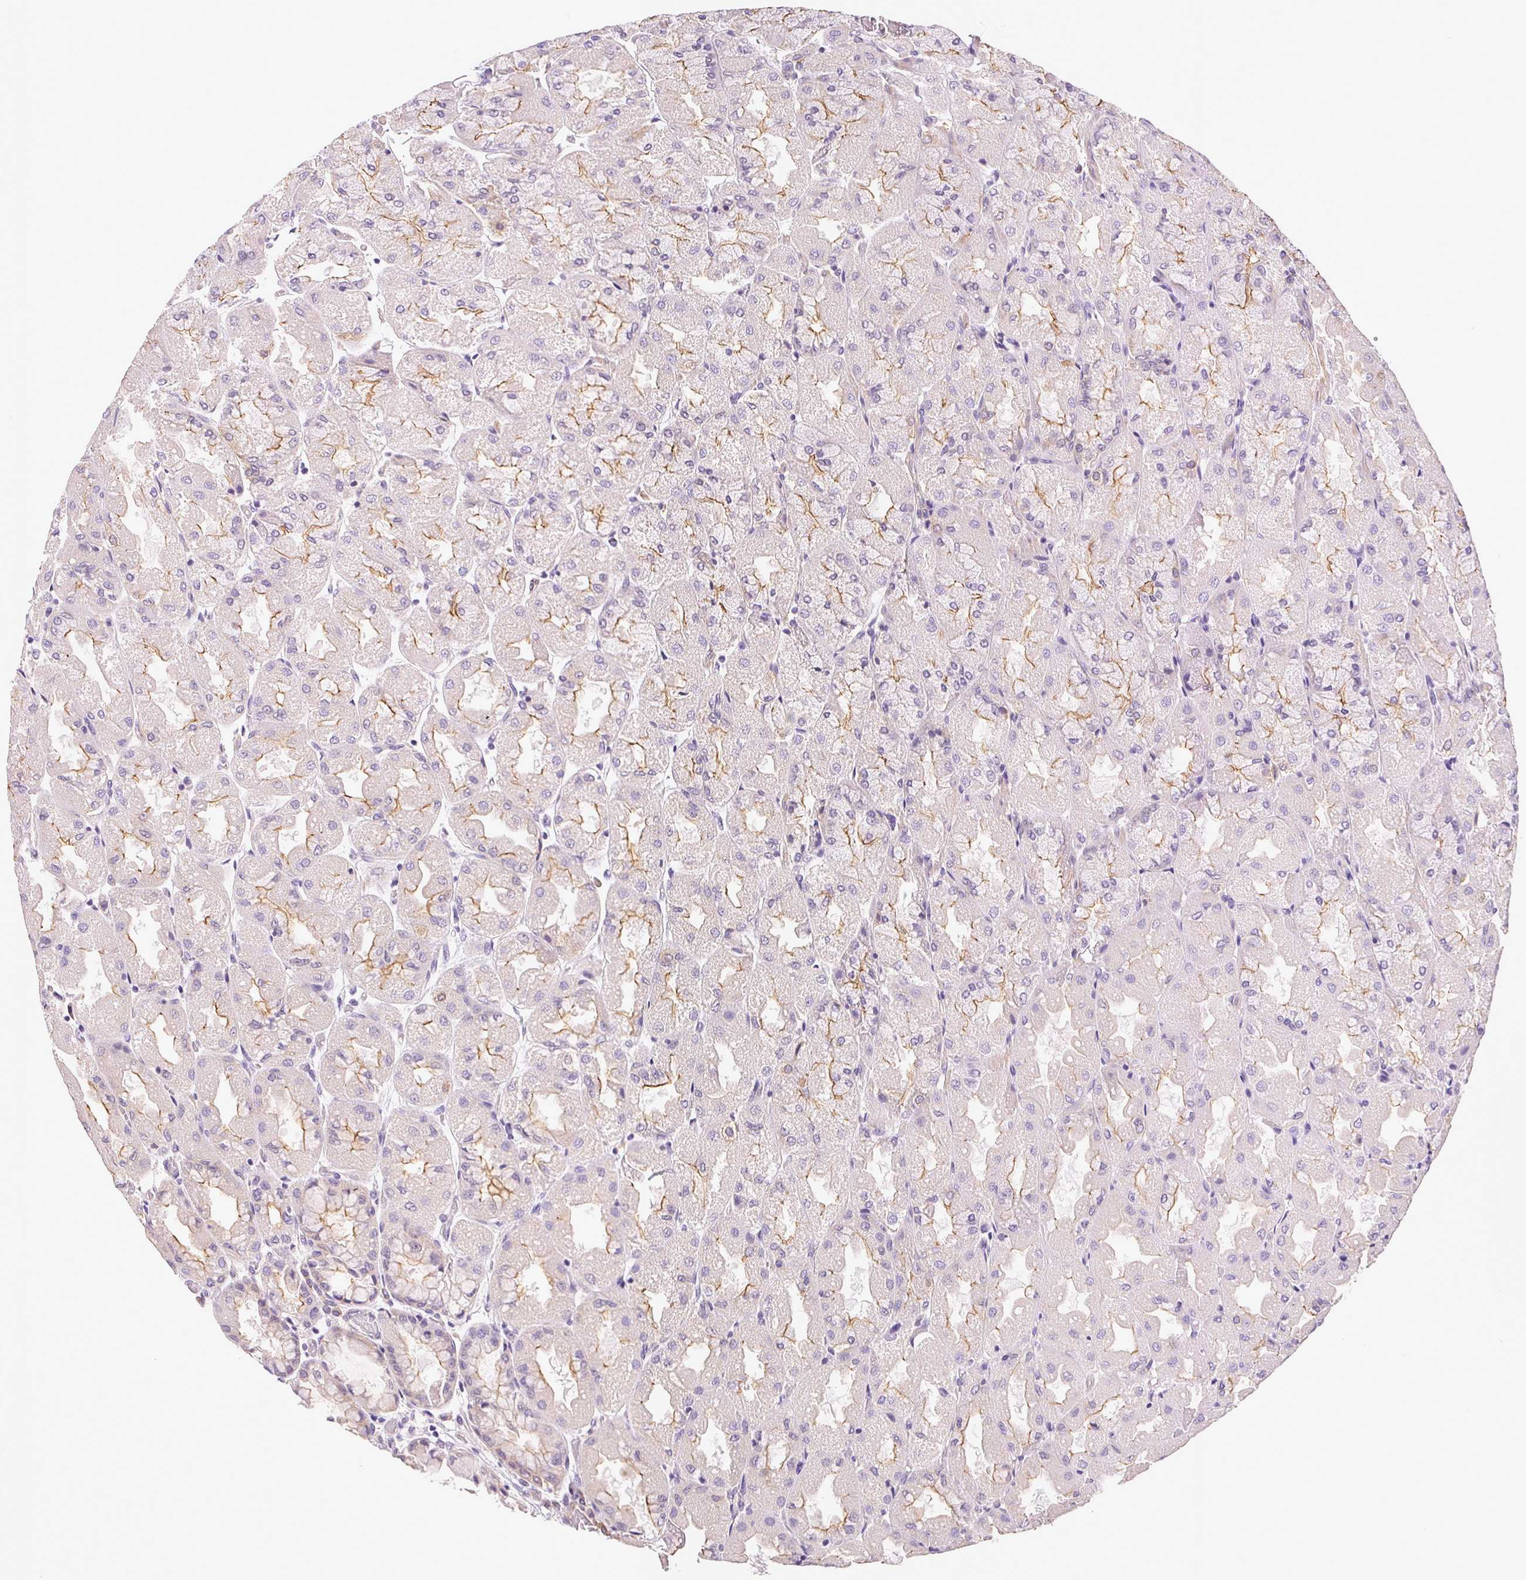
{"staining": {"intensity": "strong", "quantity": "25%-75%", "location": "cytoplasmic/membranous"}, "tissue": "stomach", "cell_type": "Glandular cells", "image_type": "normal", "snomed": [{"axis": "morphology", "description": "Normal tissue, NOS"}, {"axis": "topography", "description": "Stomach"}], "caption": "An immunohistochemistry image of unremarkable tissue is shown. Protein staining in brown labels strong cytoplasmic/membranous positivity in stomach within glandular cells. (DAB (3,3'-diaminobenzidine) IHC with brightfield microscopy, high magnification).", "gene": "CSN1S1", "patient": {"sex": "female", "age": 61}}